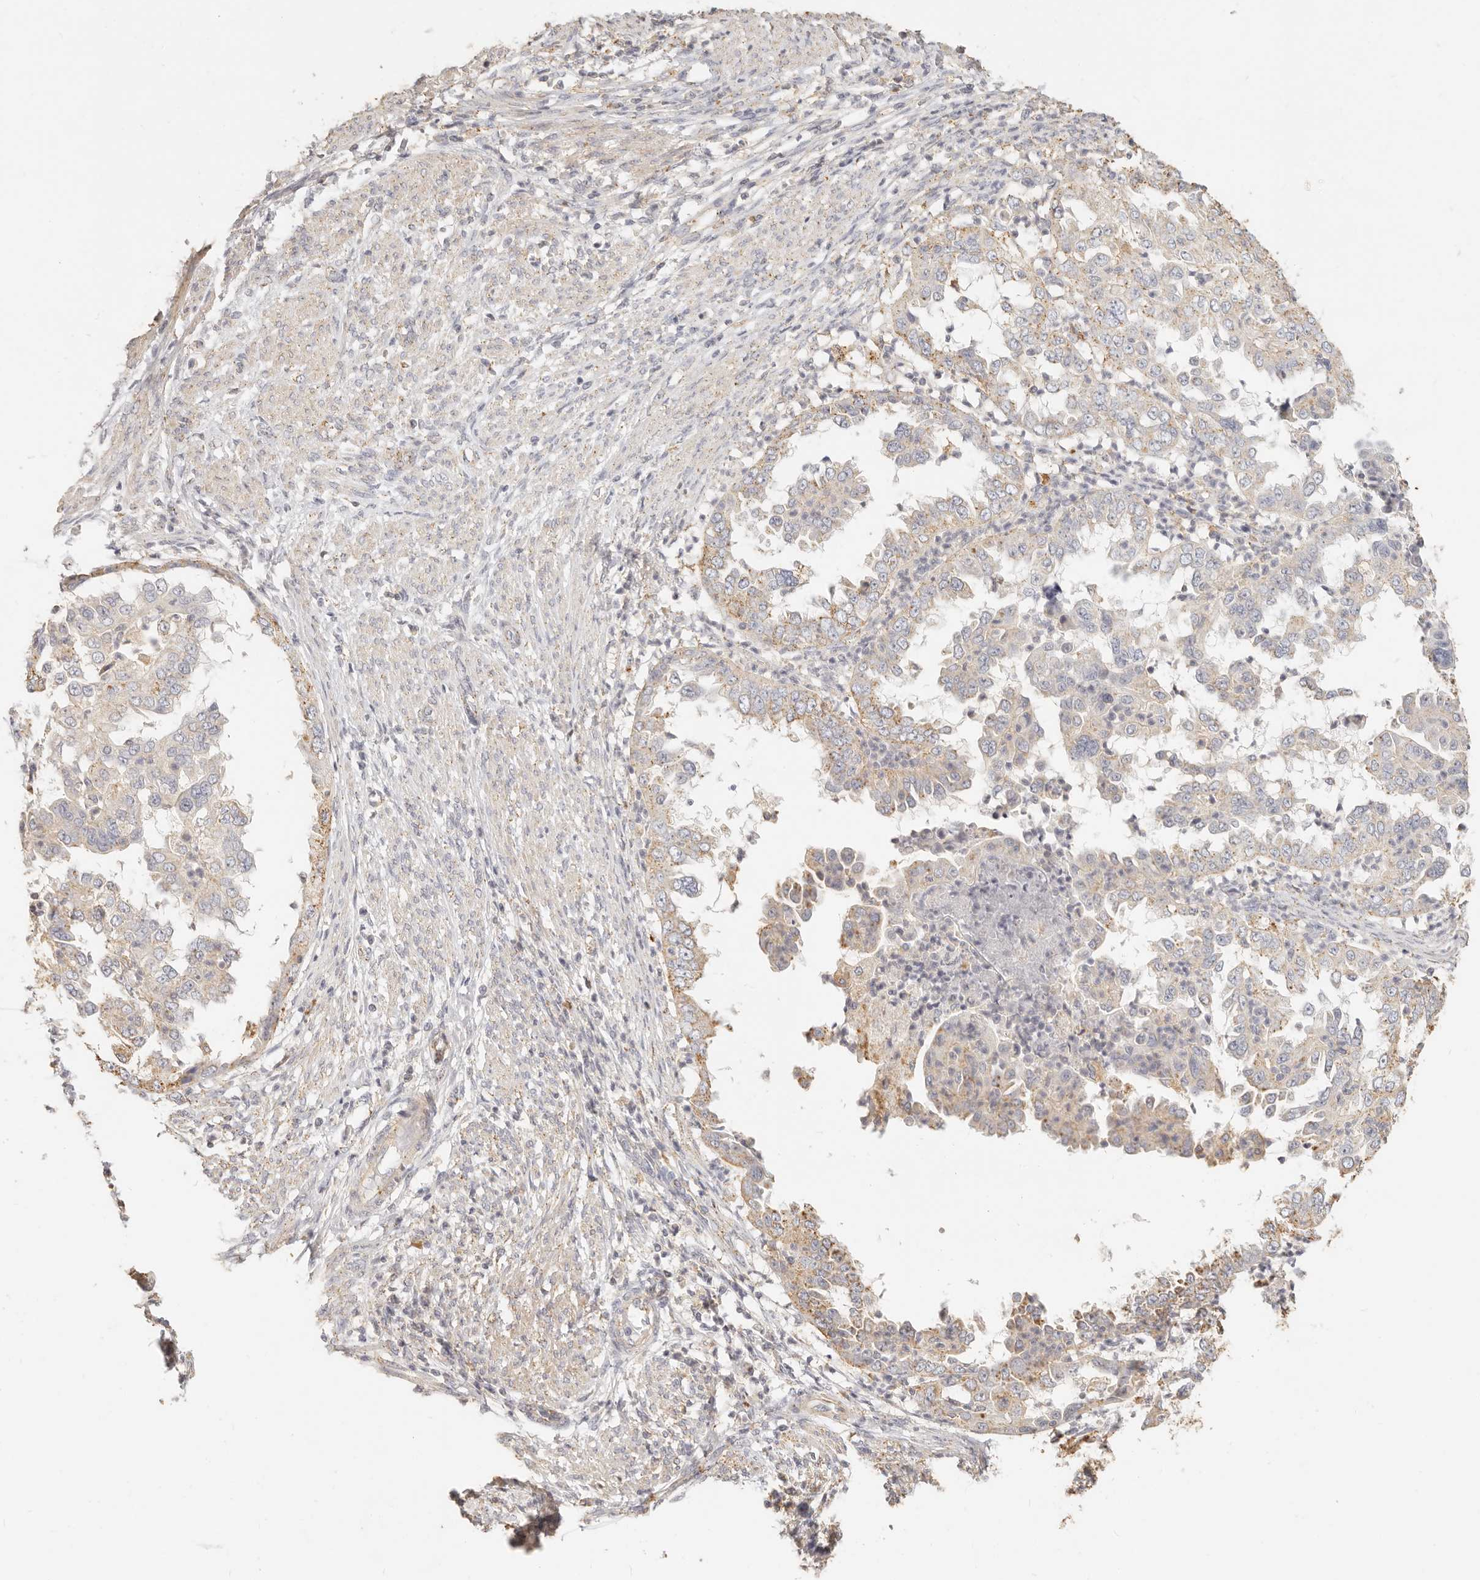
{"staining": {"intensity": "moderate", "quantity": "25%-75%", "location": "cytoplasmic/membranous"}, "tissue": "endometrial cancer", "cell_type": "Tumor cells", "image_type": "cancer", "snomed": [{"axis": "morphology", "description": "Adenocarcinoma, NOS"}, {"axis": "topography", "description": "Endometrium"}], "caption": "Immunohistochemistry (IHC) of endometrial adenocarcinoma demonstrates medium levels of moderate cytoplasmic/membranous staining in approximately 25%-75% of tumor cells. (DAB (3,3'-diaminobenzidine) IHC with brightfield microscopy, high magnification).", "gene": "CNMD", "patient": {"sex": "female", "age": 85}}